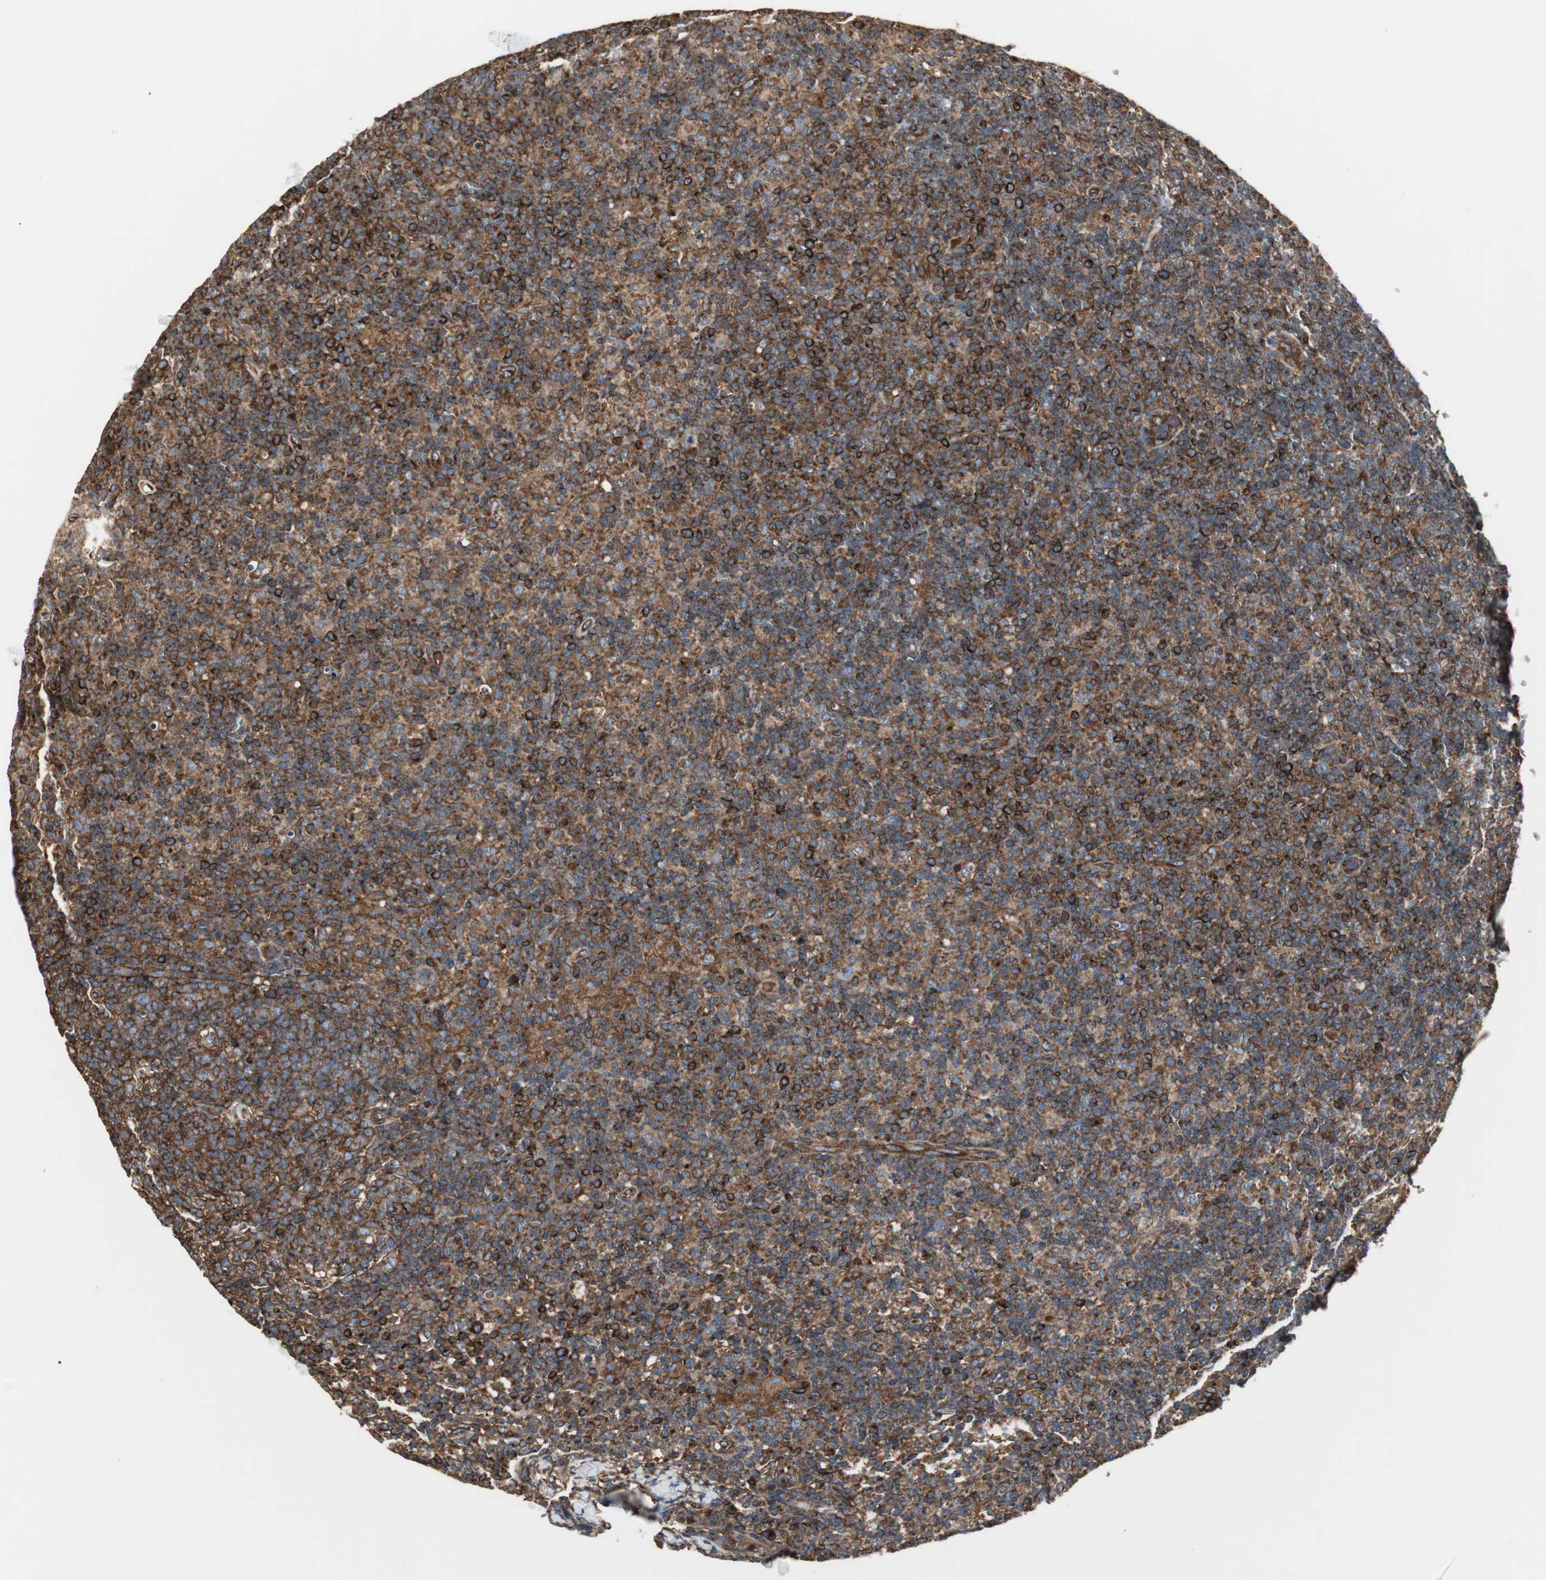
{"staining": {"intensity": "strong", "quantity": ">75%", "location": "cytoplasmic/membranous"}, "tissue": "lymph node", "cell_type": "Germinal center cells", "image_type": "normal", "snomed": [{"axis": "morphology", "description": "Normal tissue, NOS"}, {"axis": "morphology", "description": "Inflammation, NOS"}, {"axis": "topography", "description": "Lymph node"}], "caption": "A high-resolution micrograph shows immunohistochemistry staining of normal lymph node, which demonstrates strong cytoplasmic/membranous staining in approximately >75% of germinal center cells.", "gene": "H6PD", "patient": {"sex": "male", "age": 55}}